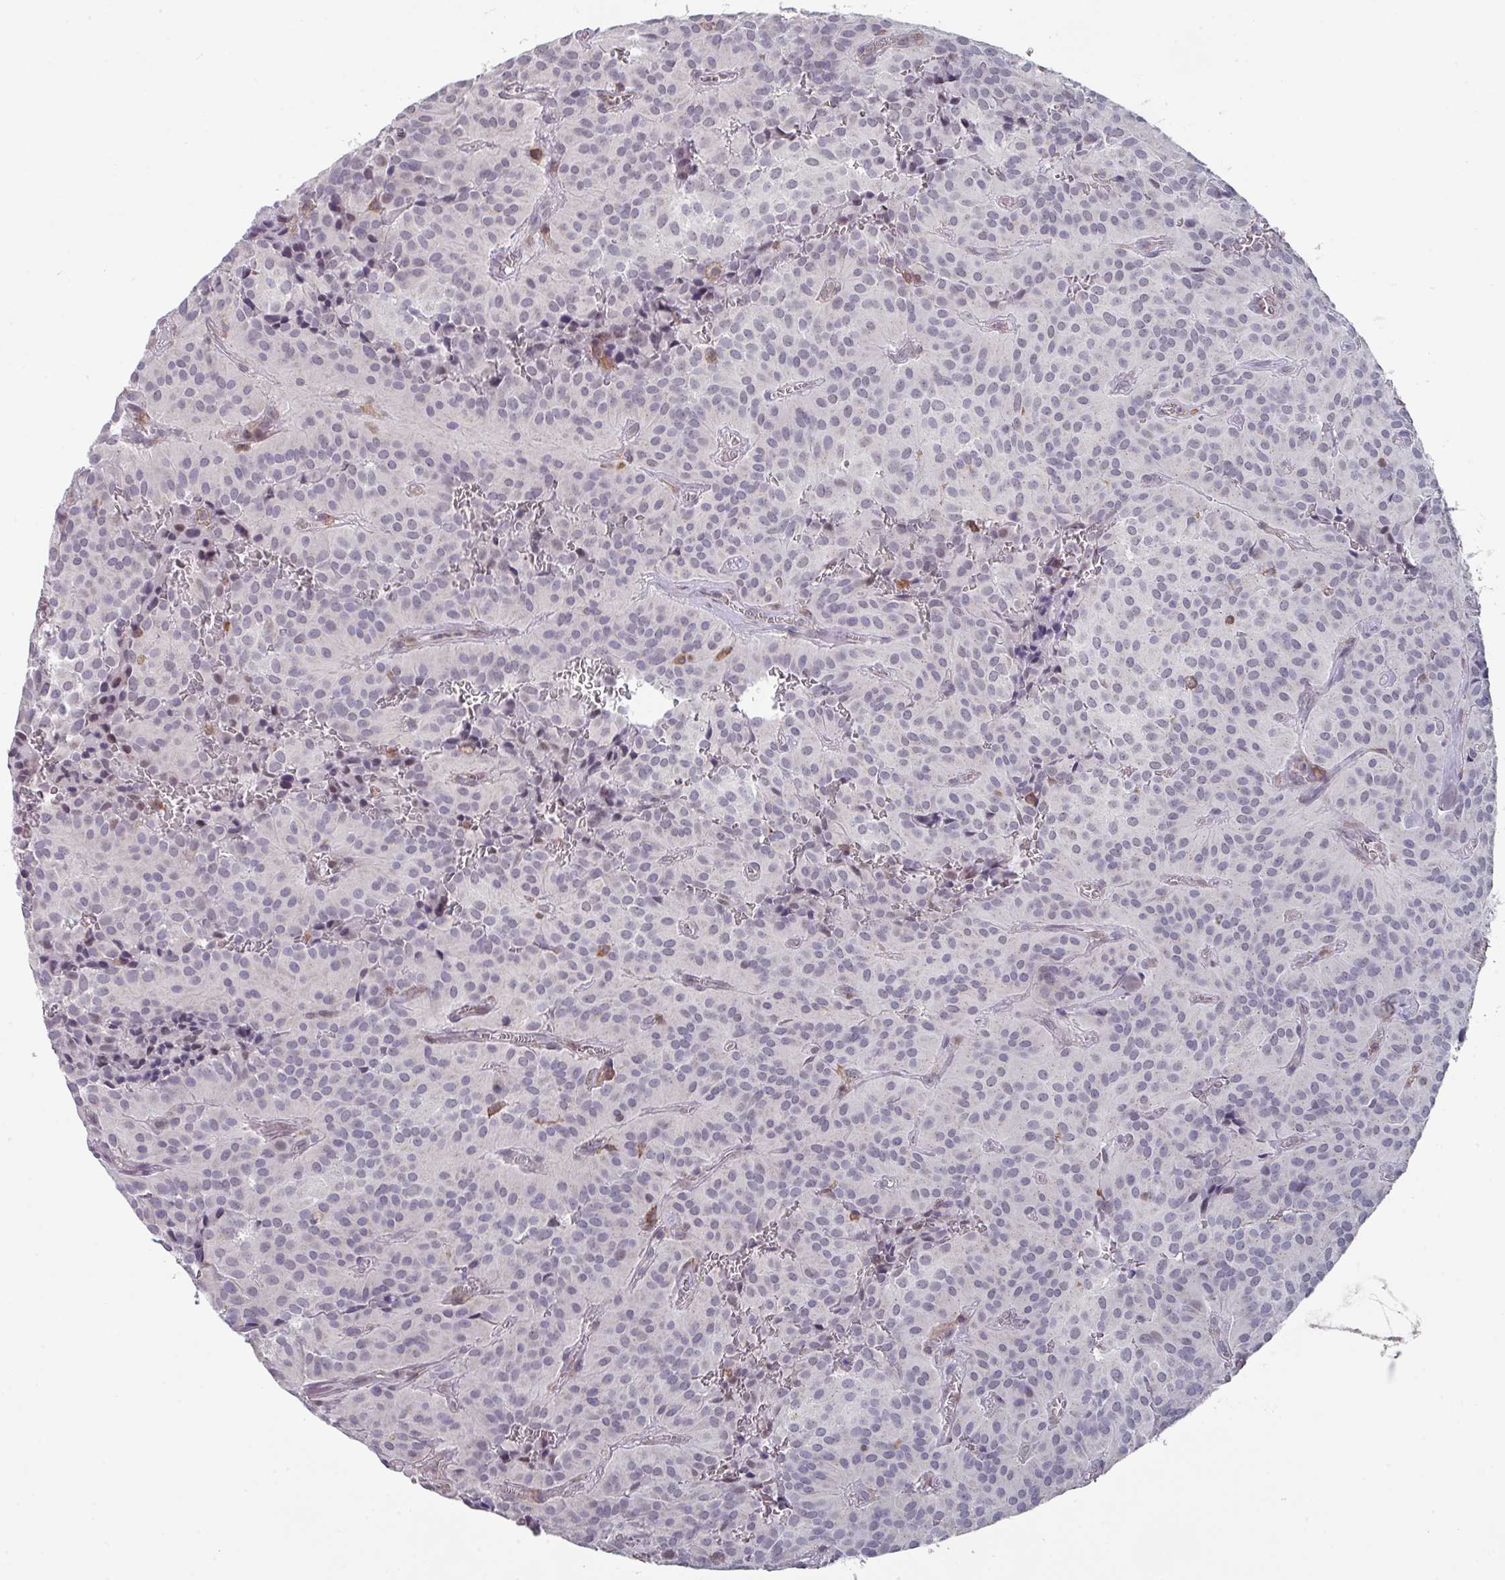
{"staining": {"intensity": "negative", "quantity": "none", "location": "none"}, "tissue": "glioma", "cell_type": "Tumor cells", "image_type": "cancer", "snomed": [{"axis": "morphology", "description": "Glioma, malignant, Low grade"}, {"axis": "topography", "description": "Brain"}], "caption": "Photomicrograph shows no significant protein staining in tumor cells of malignant low-grade glioma.", "gene": "RASAL3", "patient": {"sex": "male", "age": 42}}